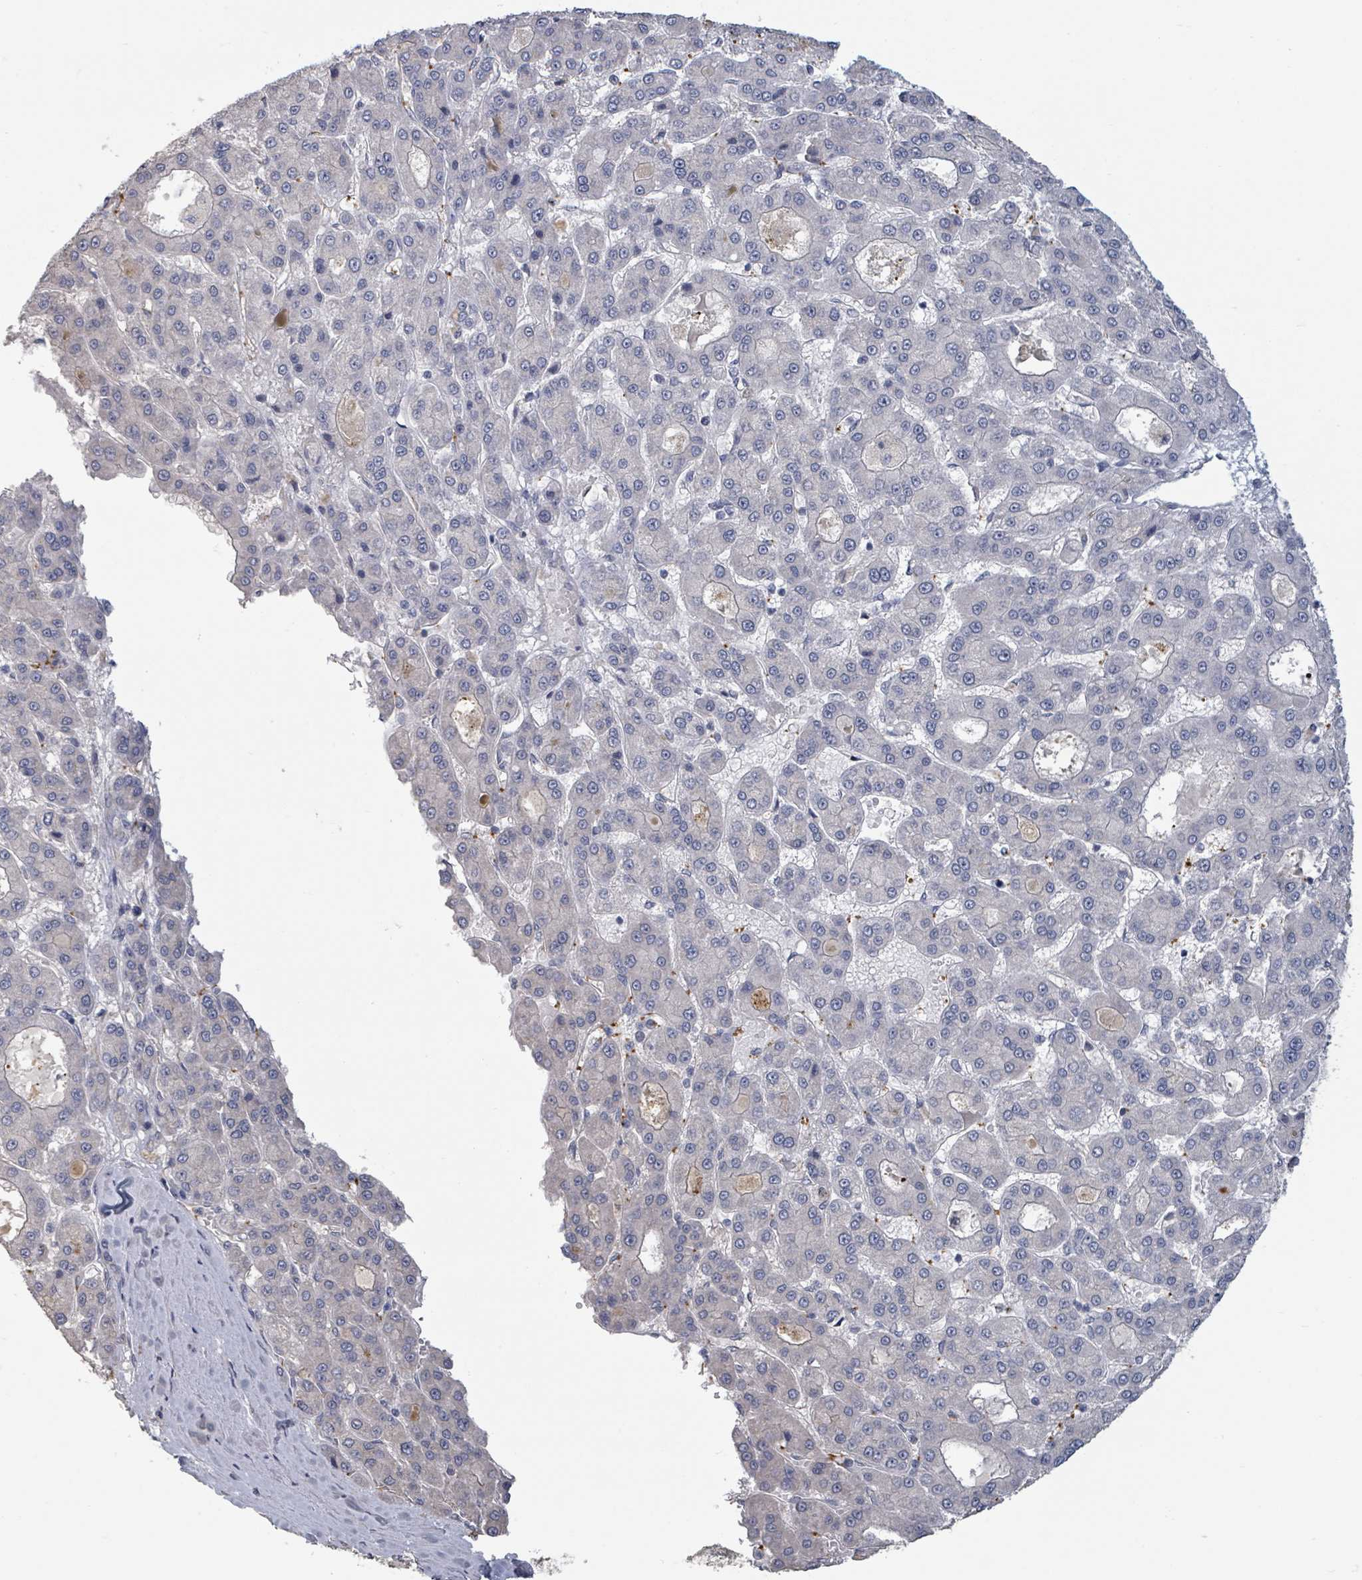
{"staining": {"intensity": "negative", "quantity": "none", "location": "none"}, "tissue": "liver cancer", "cell_type": "Tumor cells", "image_type": "cancer", "snomed": [{"axis": "morphology", "description": "Carcinoma, Hepatocellular, NOS"}, {"axis": "topography", "description": "Liver"}], "caption": "High power microscopy image of an immunohistochemistry image of liver cancer (hepatocellular carcinoma), revealing no significant positivity in tumor cells.", "gene": "PLAUR", "patient": {"sex": "male", "age": 70}}